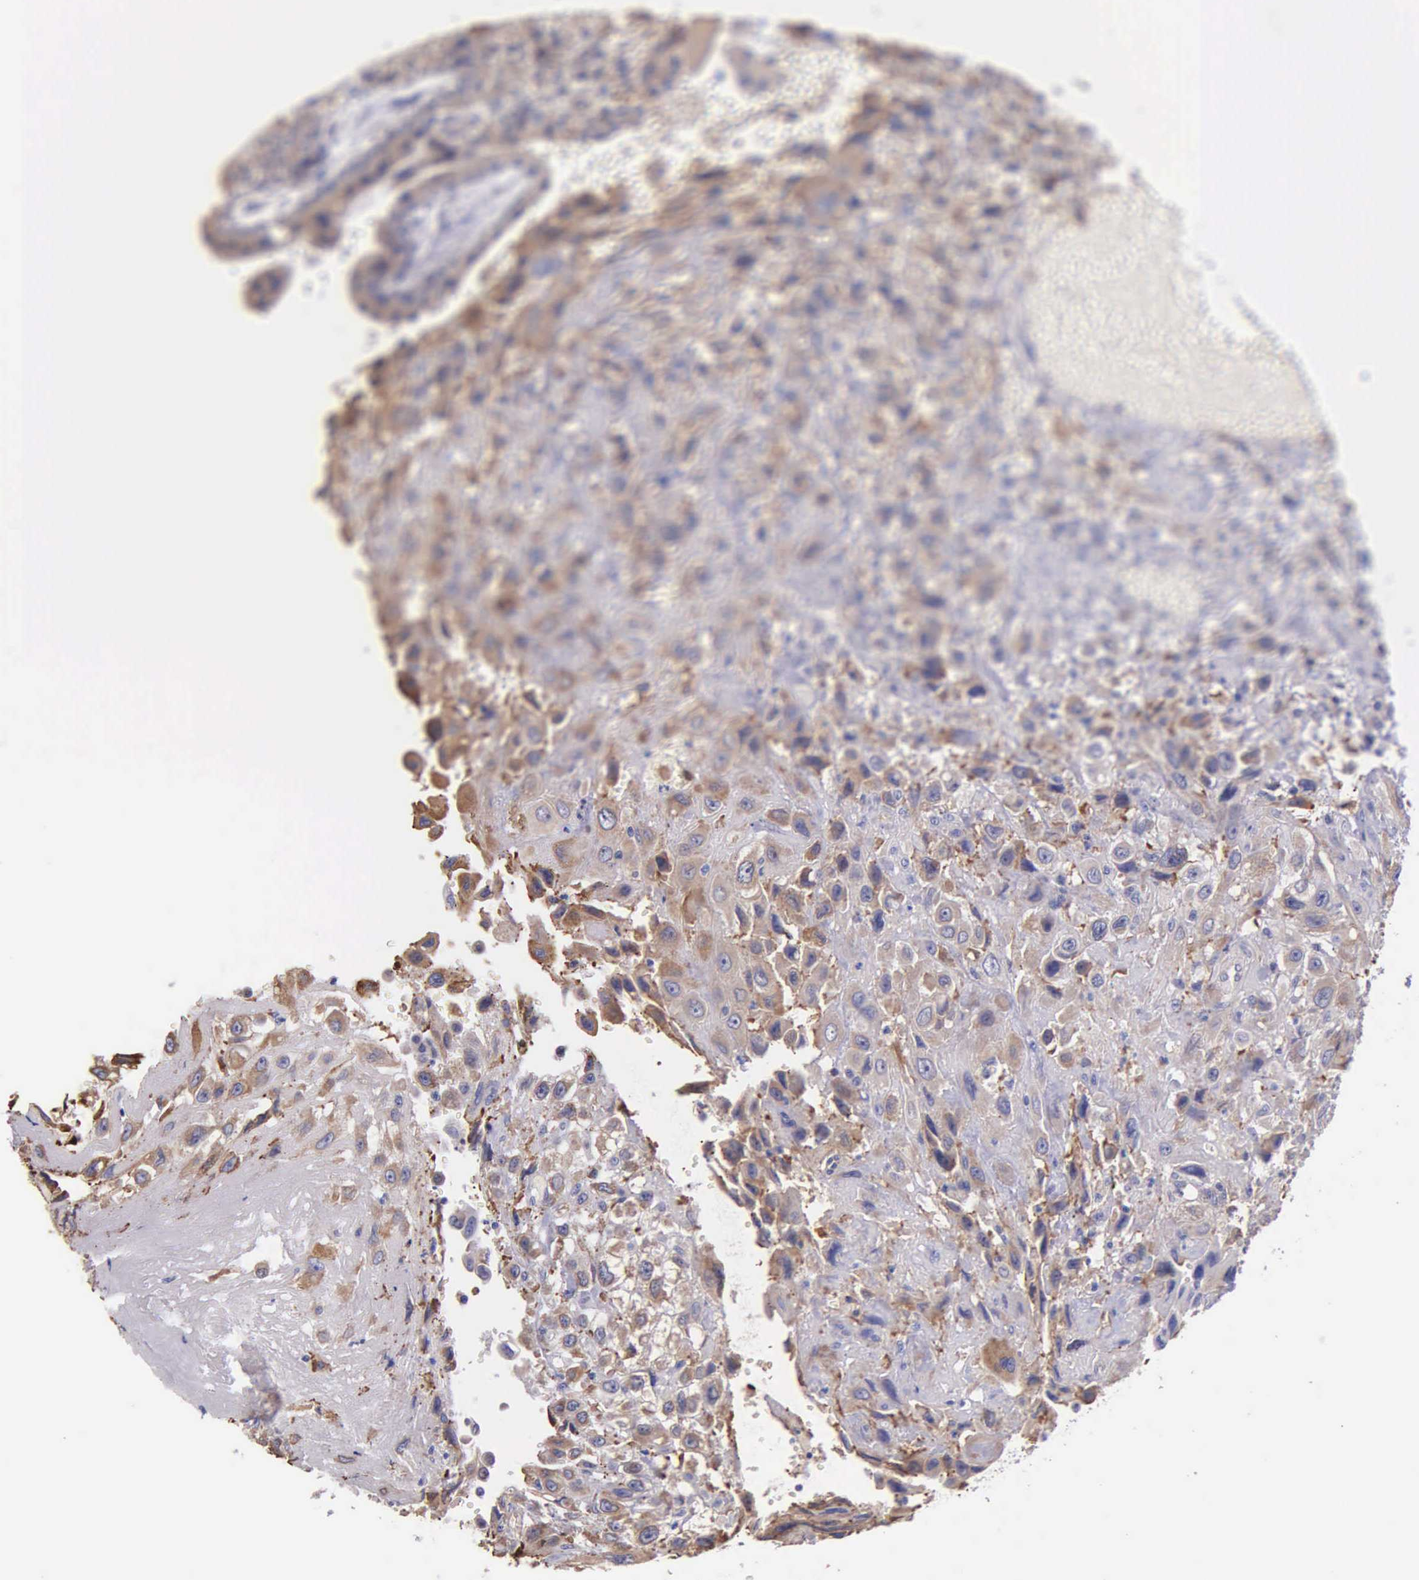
{"staining": {"intensity": "weak", "quantity": "25%-75%", "location": "cytoplasmic/membranous"}, "tissue": "placenta", "cell_type": "Decidual cells", "image_type": "normal", "snomed": [{"axis": "morphology", "description": "Normal tissue, NOS"}, {"axis": "topography", "description": "Placenta"}], "caption": "Immunohistochemistry photomicrograph of benign human placenta stained for a protein (brown), which displays low levels of weak cytoplasmic/membranous staining in approximately 25%-75% of decidual cells.", "gene": "ZC3H12B", "patient": {"sex": "female", "age": 34}}